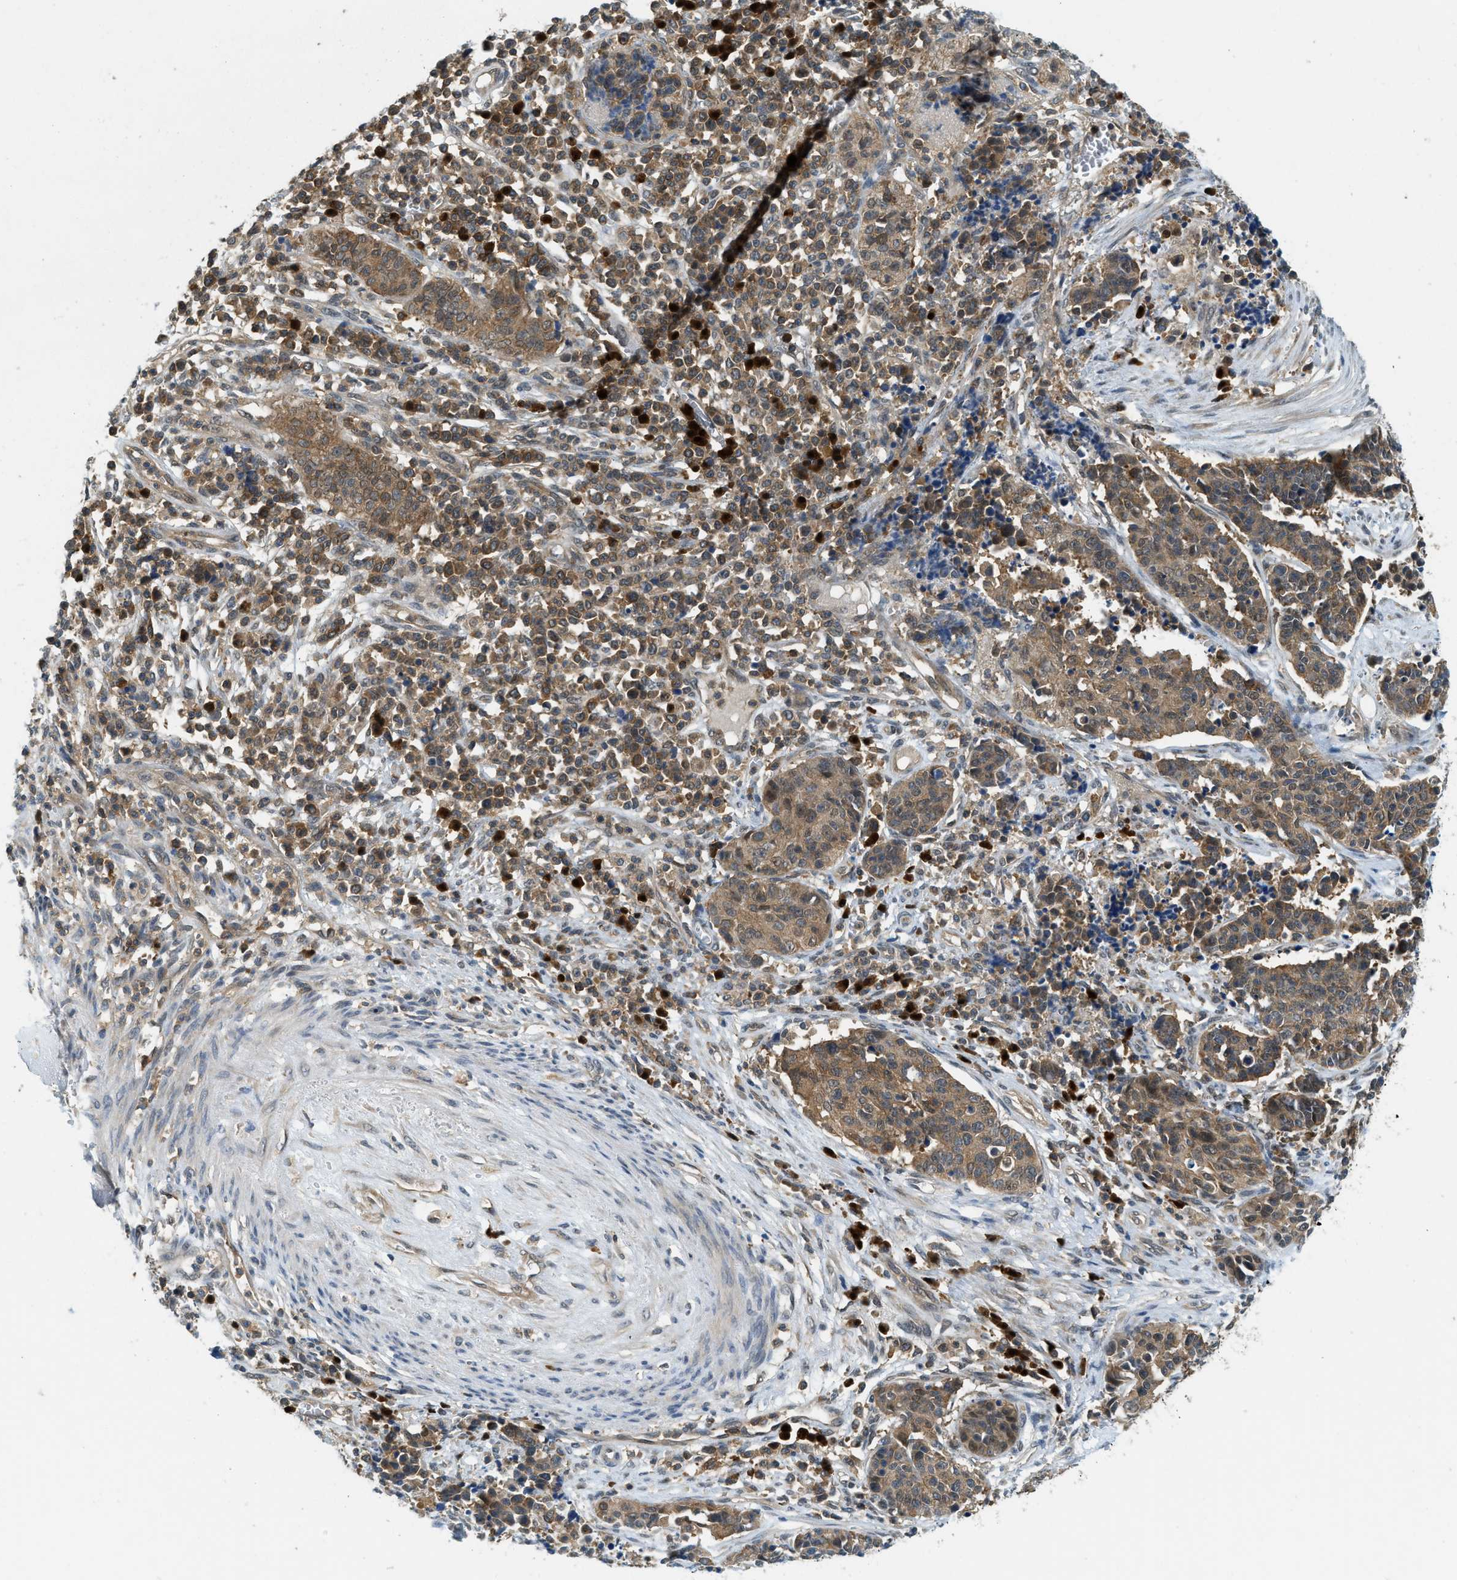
{"staining": {"intensity": "moderate", "quantity": ">75%", "location": "cytoplasmic/membranous,nuclear"}, "tissue": "cervical cancer", "cell_type": "Tumor cells", "image_type": "cancer", "snomed": [{"axis": "morphology", "description": "Squamous cell carcinoma, NOS"}, {"axis": "topography", "description": "Cervix"}], "caption": "Moderate cytoplasmic/membranous and nuclear protein expression is seen in approximately >75% of tumor cells in cervical cancer (squamous cell carcinoma).", "gene": "GMPPB", "patient": {"sex": "female", "age": 35}}